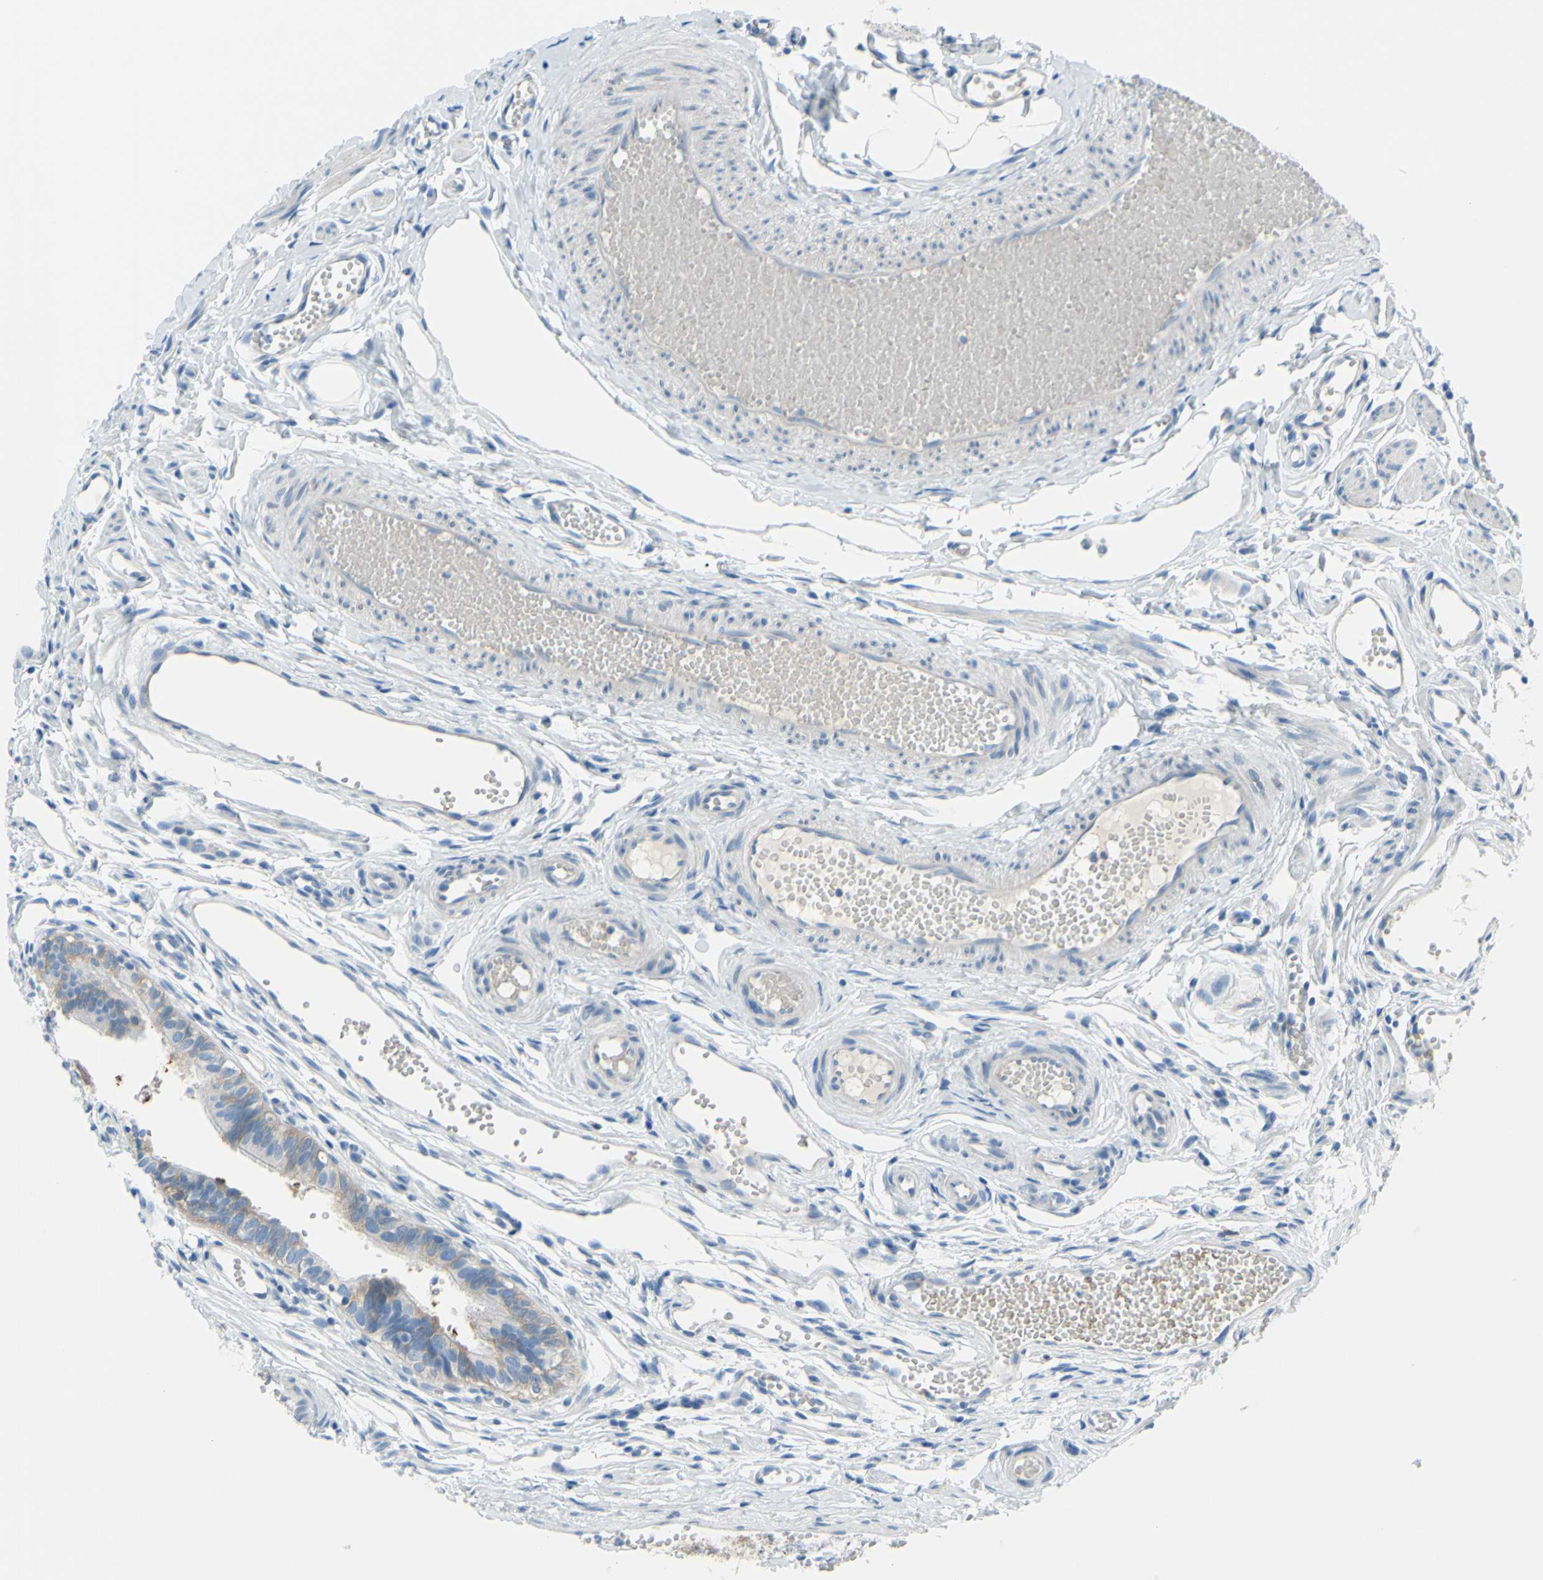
{"staining": {"intensity": "moderate", "quantity": ">75%", "location": "cytoplasmic/membranous"}, "tissue": "fallopian tube", "cell_type": "Glandular cells", "image_type": "normal", "snomed": [{"axis": "morphology", "description": "Normal tissue, NOS"}, {"axis": "topography", "description": "Fallopian tube"}, {"axis": "topography", "description": "Placenta"}], "caption": "The histopathology image demonstrates immunohistochemical staining of unremarkable fallopian tube. There is moderate cytoplasmic/membranous positivity is seen in about >75% of glandular cells.", "gene": "FRMD4B", "patient": {"sex": "female", "age": 34}}